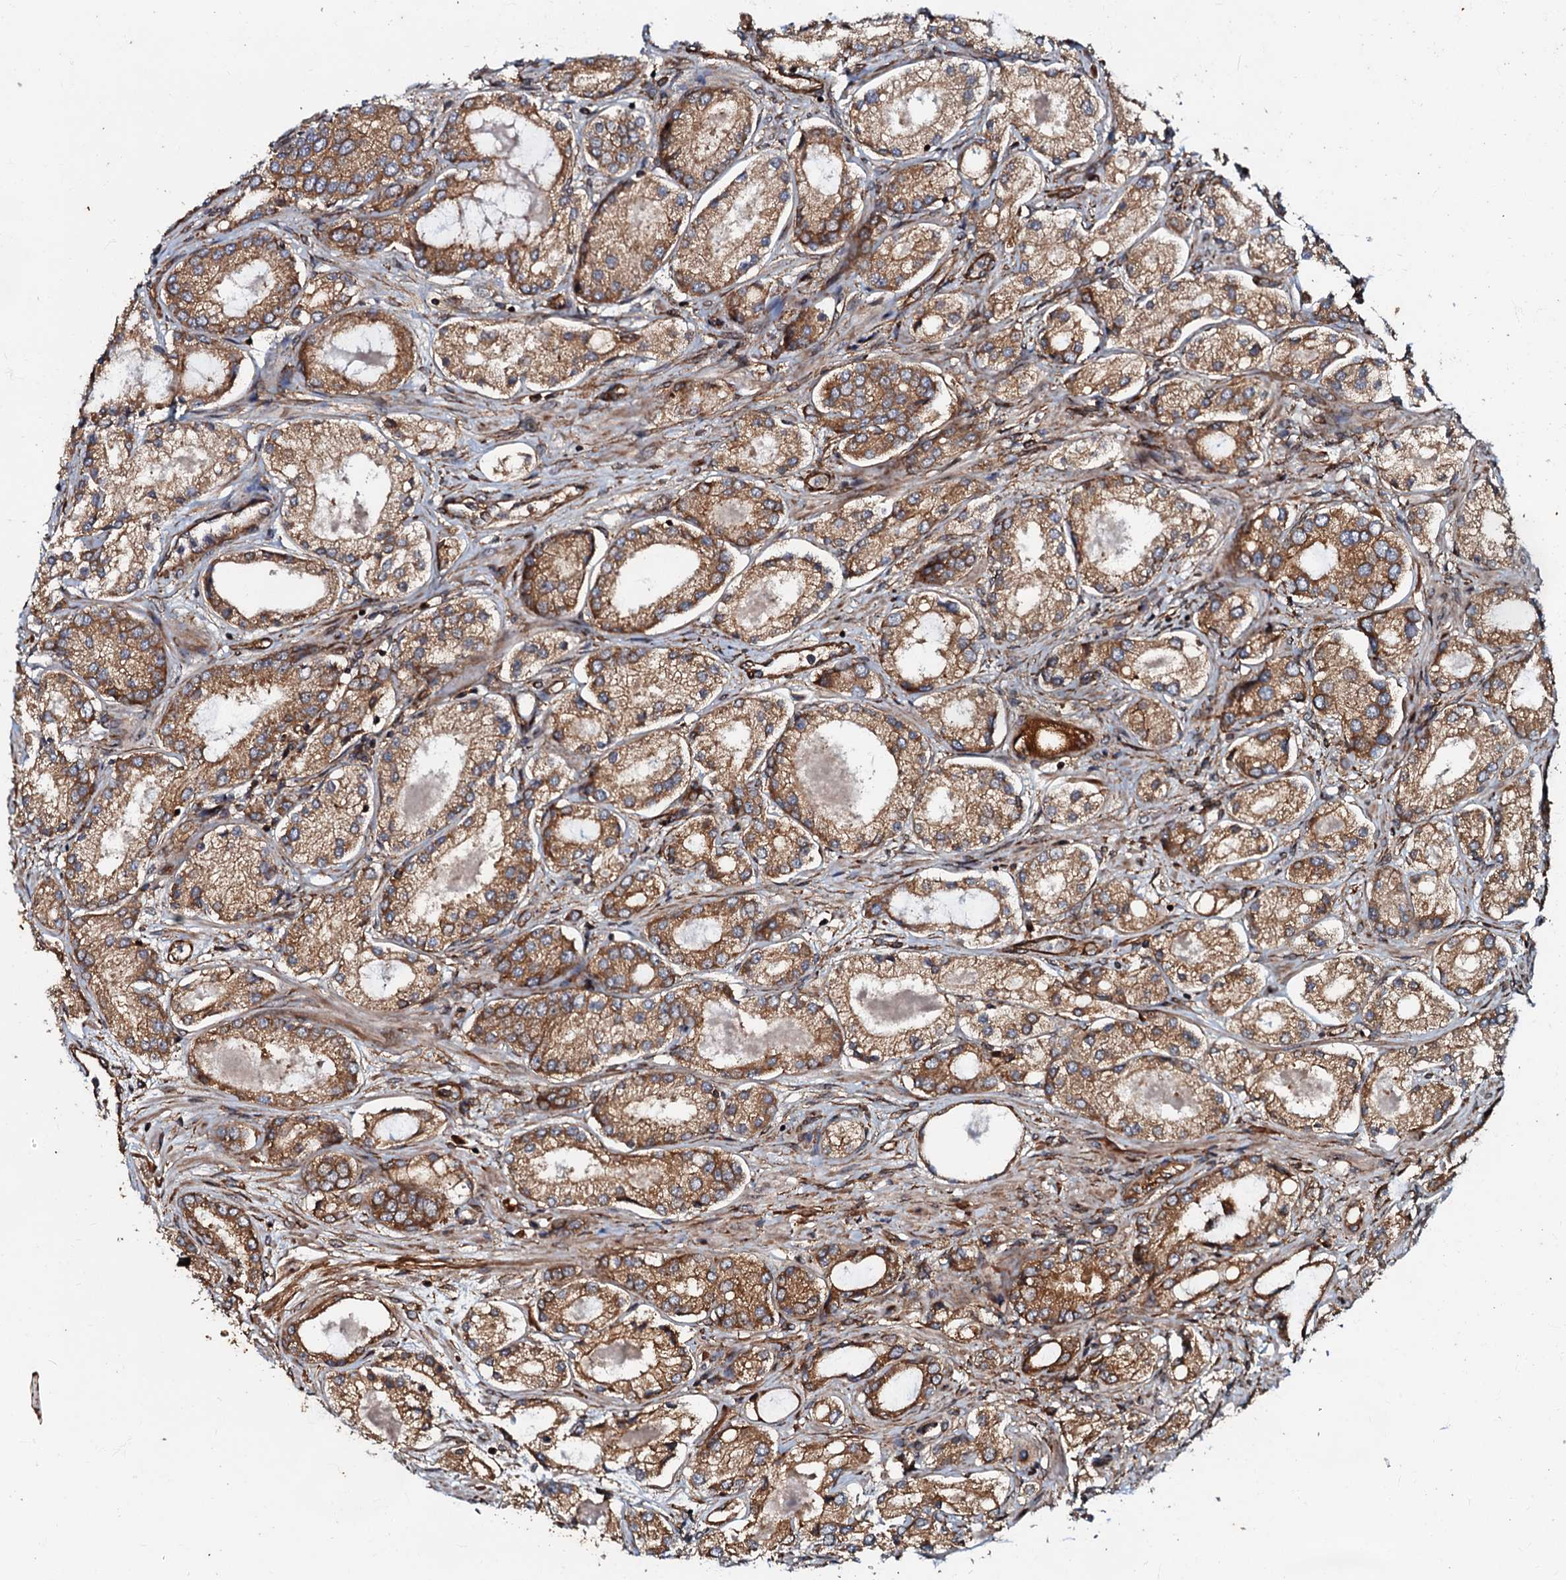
{"staining": {"intensity": "moderate", "quantity": ">75%", "location": "cytoplasmic/membranous"}, "tissue": "prostate cancer", "cell_type": "Tumor cells", "image_type": "cancer", "snomed": [{"axis": "morphology", "description": "Adenocarcinoma, Low grade"}, {"axis": "topography", "description": "Prostate"}], "caption": "A high-resolution micrograph shows IHC staining of adenocarcinoma (low-grade) (prostate), which demonstrates moderate cytoplasmic/membranous positivity in approximately >75% of tumor cells. (brown staining indicates protein expression, while blue staining denotes nuclei).", "gene": "BLOC1S6", "patient": {"sex": "male", "age": 68}}